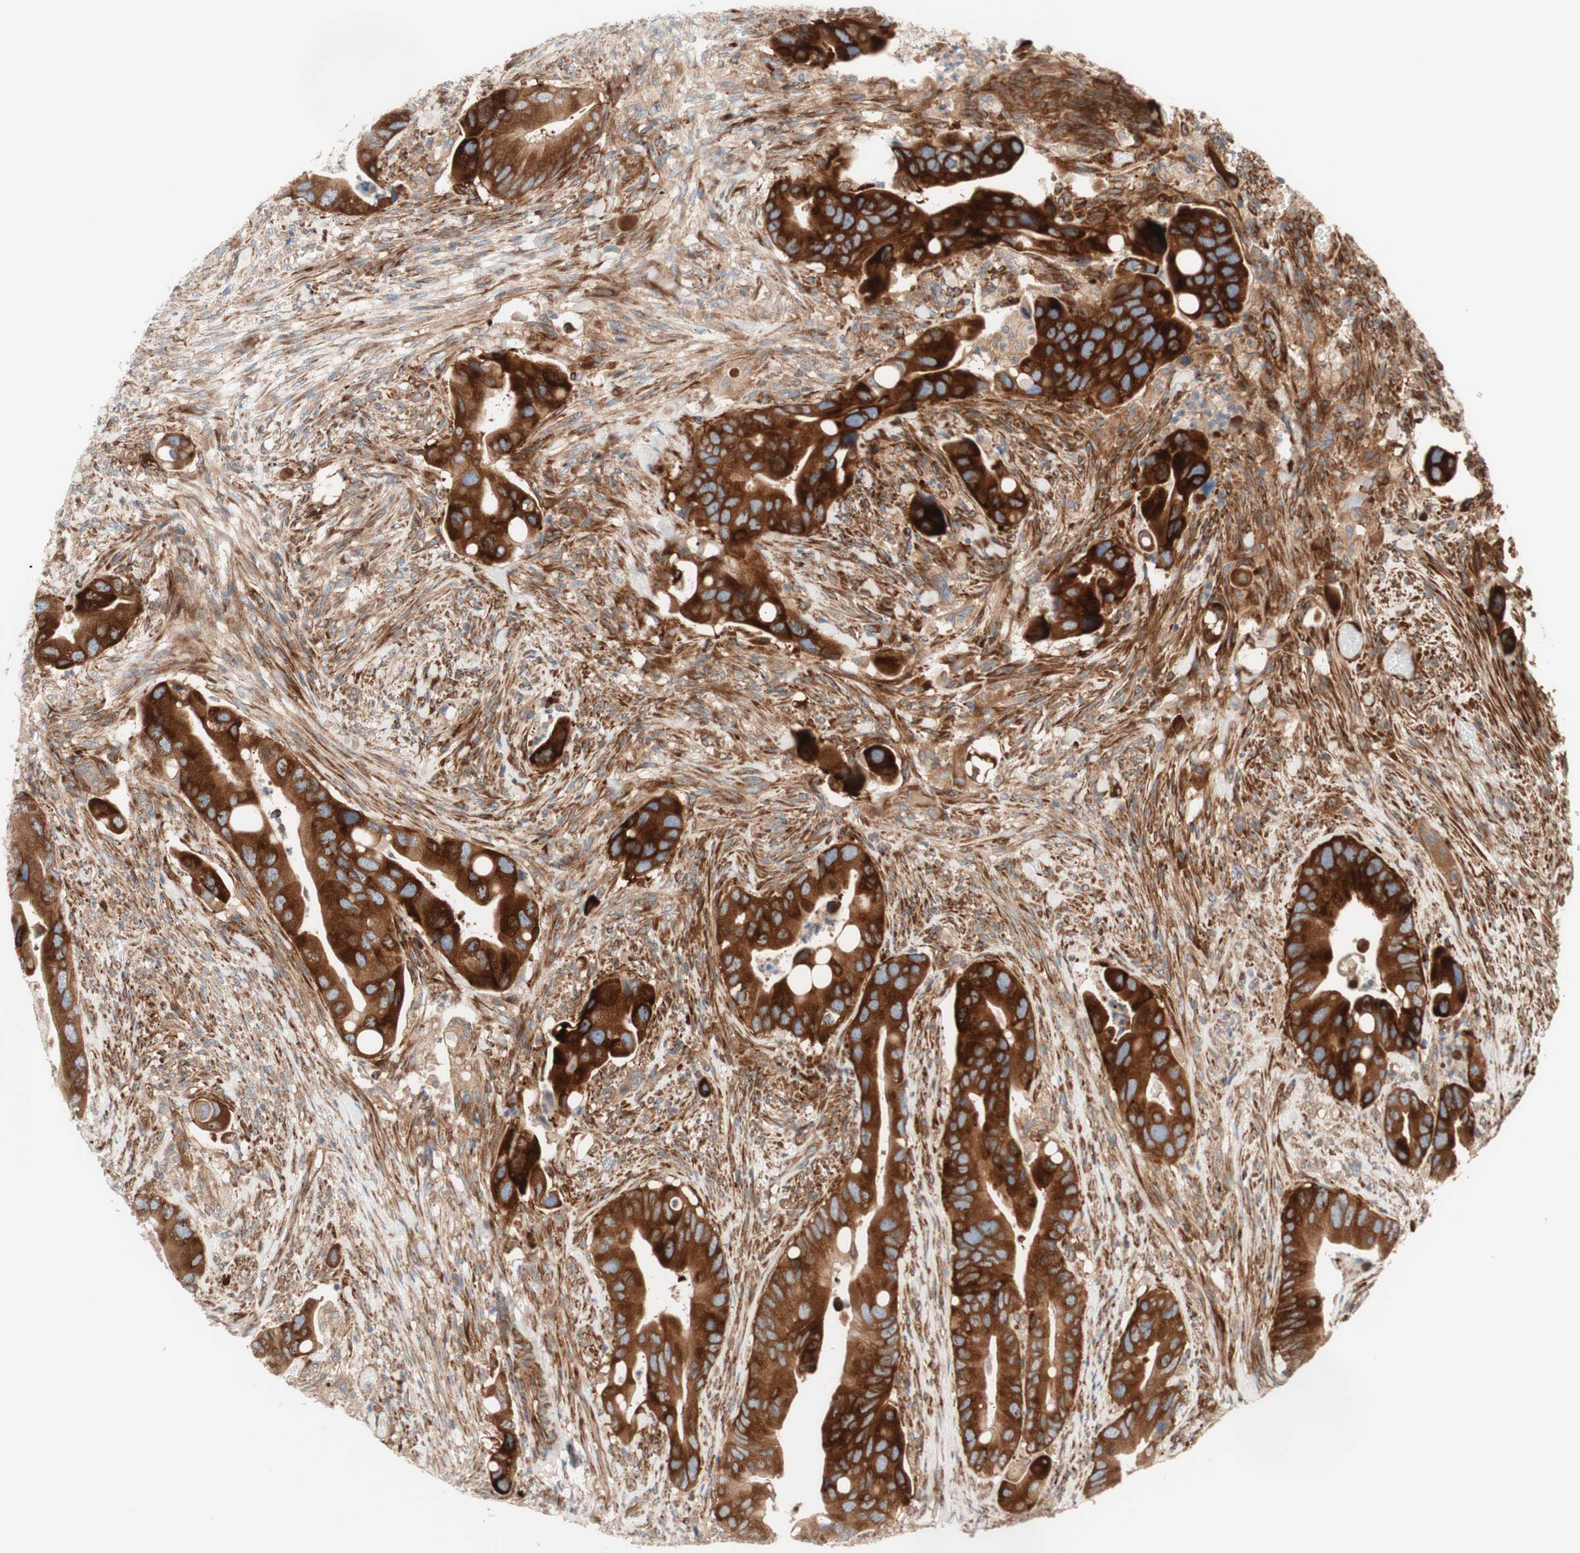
{"staining": {"intensity": "strong", "quantity": ">75%", "location": "cytoplasmic/membranous"}, "tissue": "colorectal cancer", "cell_type": "Tumor cells", "image_type": "cancer", "snomed": [{"axis": "morphology", "description": "Adenocarcinoma, NOS"}, {"axis": "topography", "description": "Rectum"}], "caption": "Colorectal cancer tissue demonstrates strong cytoplasmic/membranous expression in approximately >75% of tumor cells (Stains: DAB in brown, nuclei in blue, Microscopy: brightfield microscopy at high magnification).", "gene": "CCN4", "patient": {"sex": "female", "age": 57}}